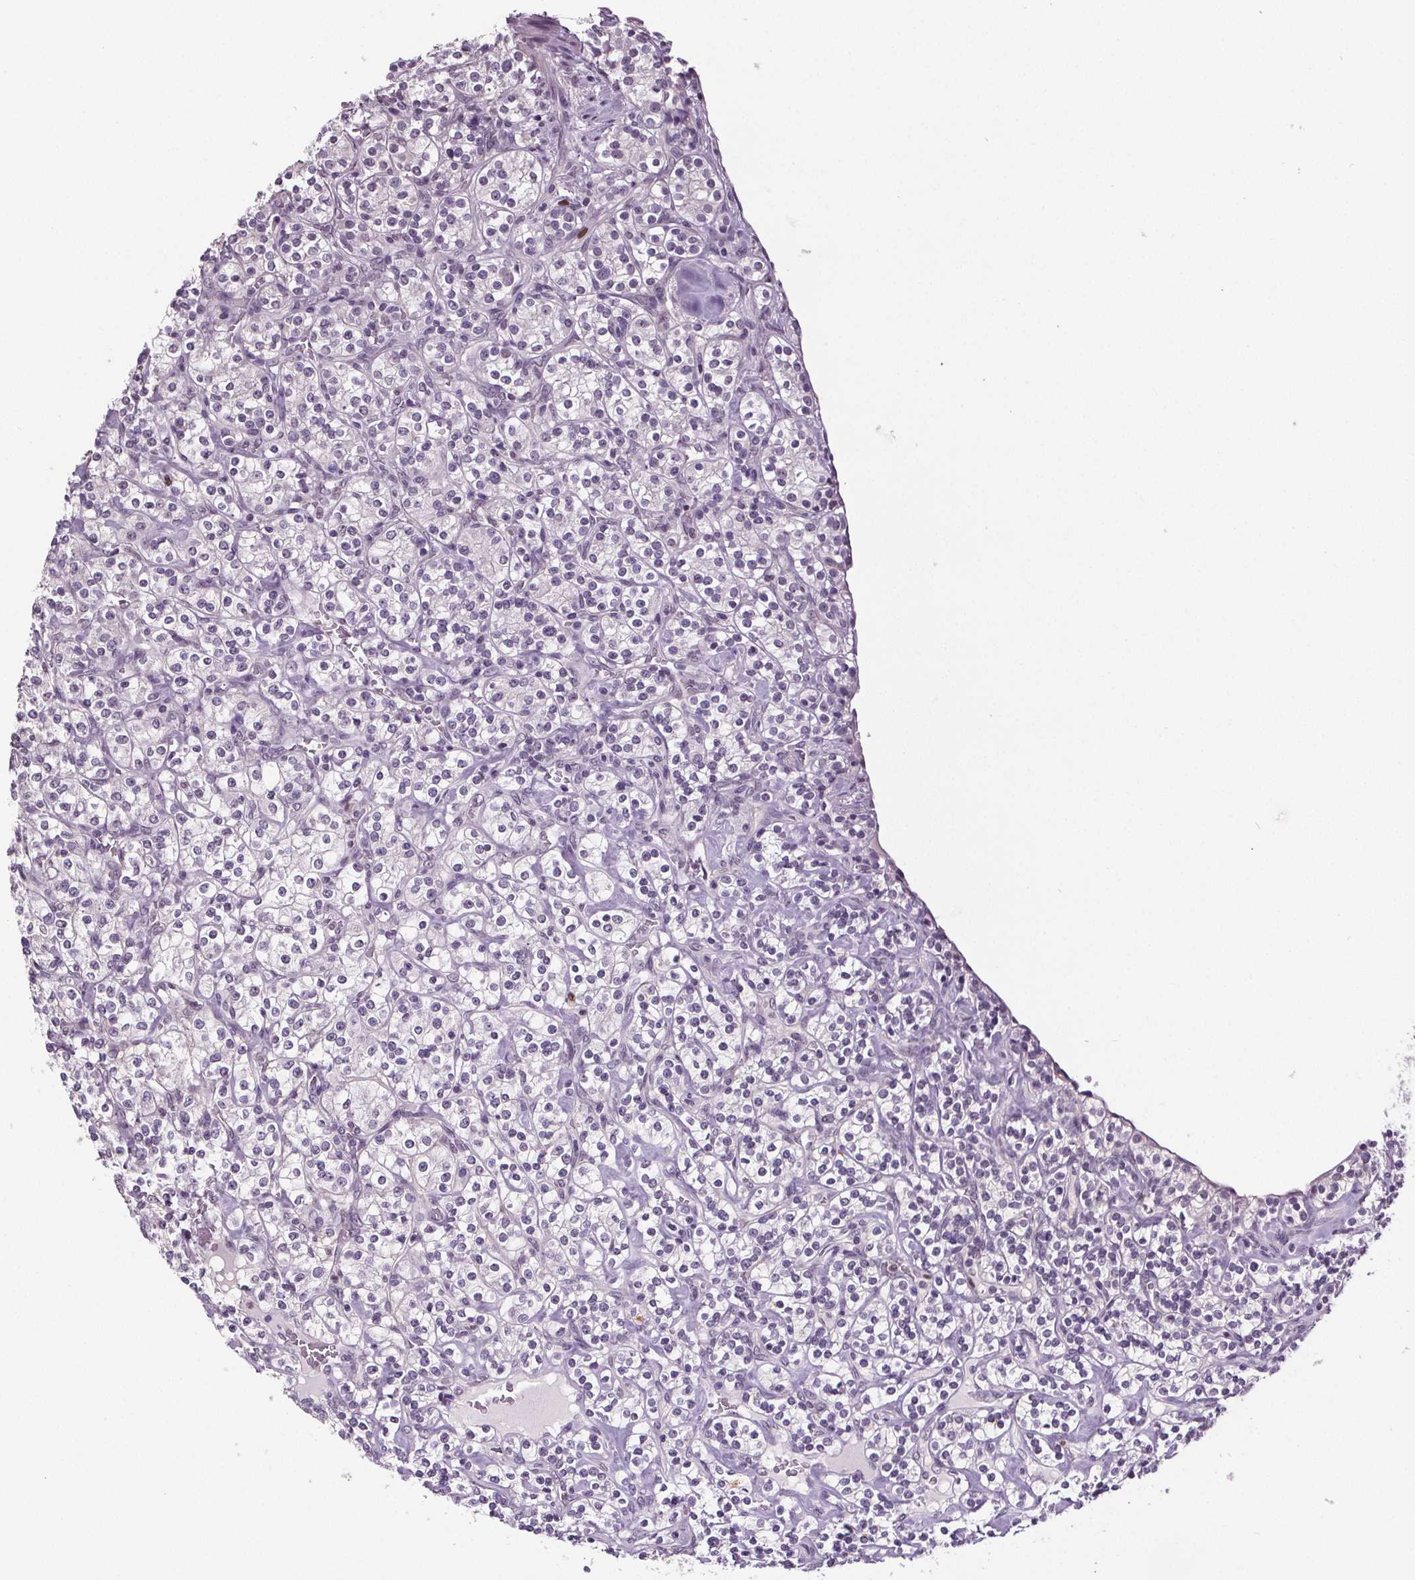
{"staining": {"intensity": "negative", "quantity": "none", "location": "none"}, "tissue": "renal cancer", "cell_type": "Tumor cells", "image_type": "cancer", "snomed": [{"axis": "morphology", "description": "Adenocarcinoma, NOS"}, {"axis": "topography", "description": "Kidney"}], "caption": "This is an IHC photomicrograph of renal cancer. There is no staining in tumor cells.", "gene": "CENPF", "patient": {"sex": "male", "age": 77}}